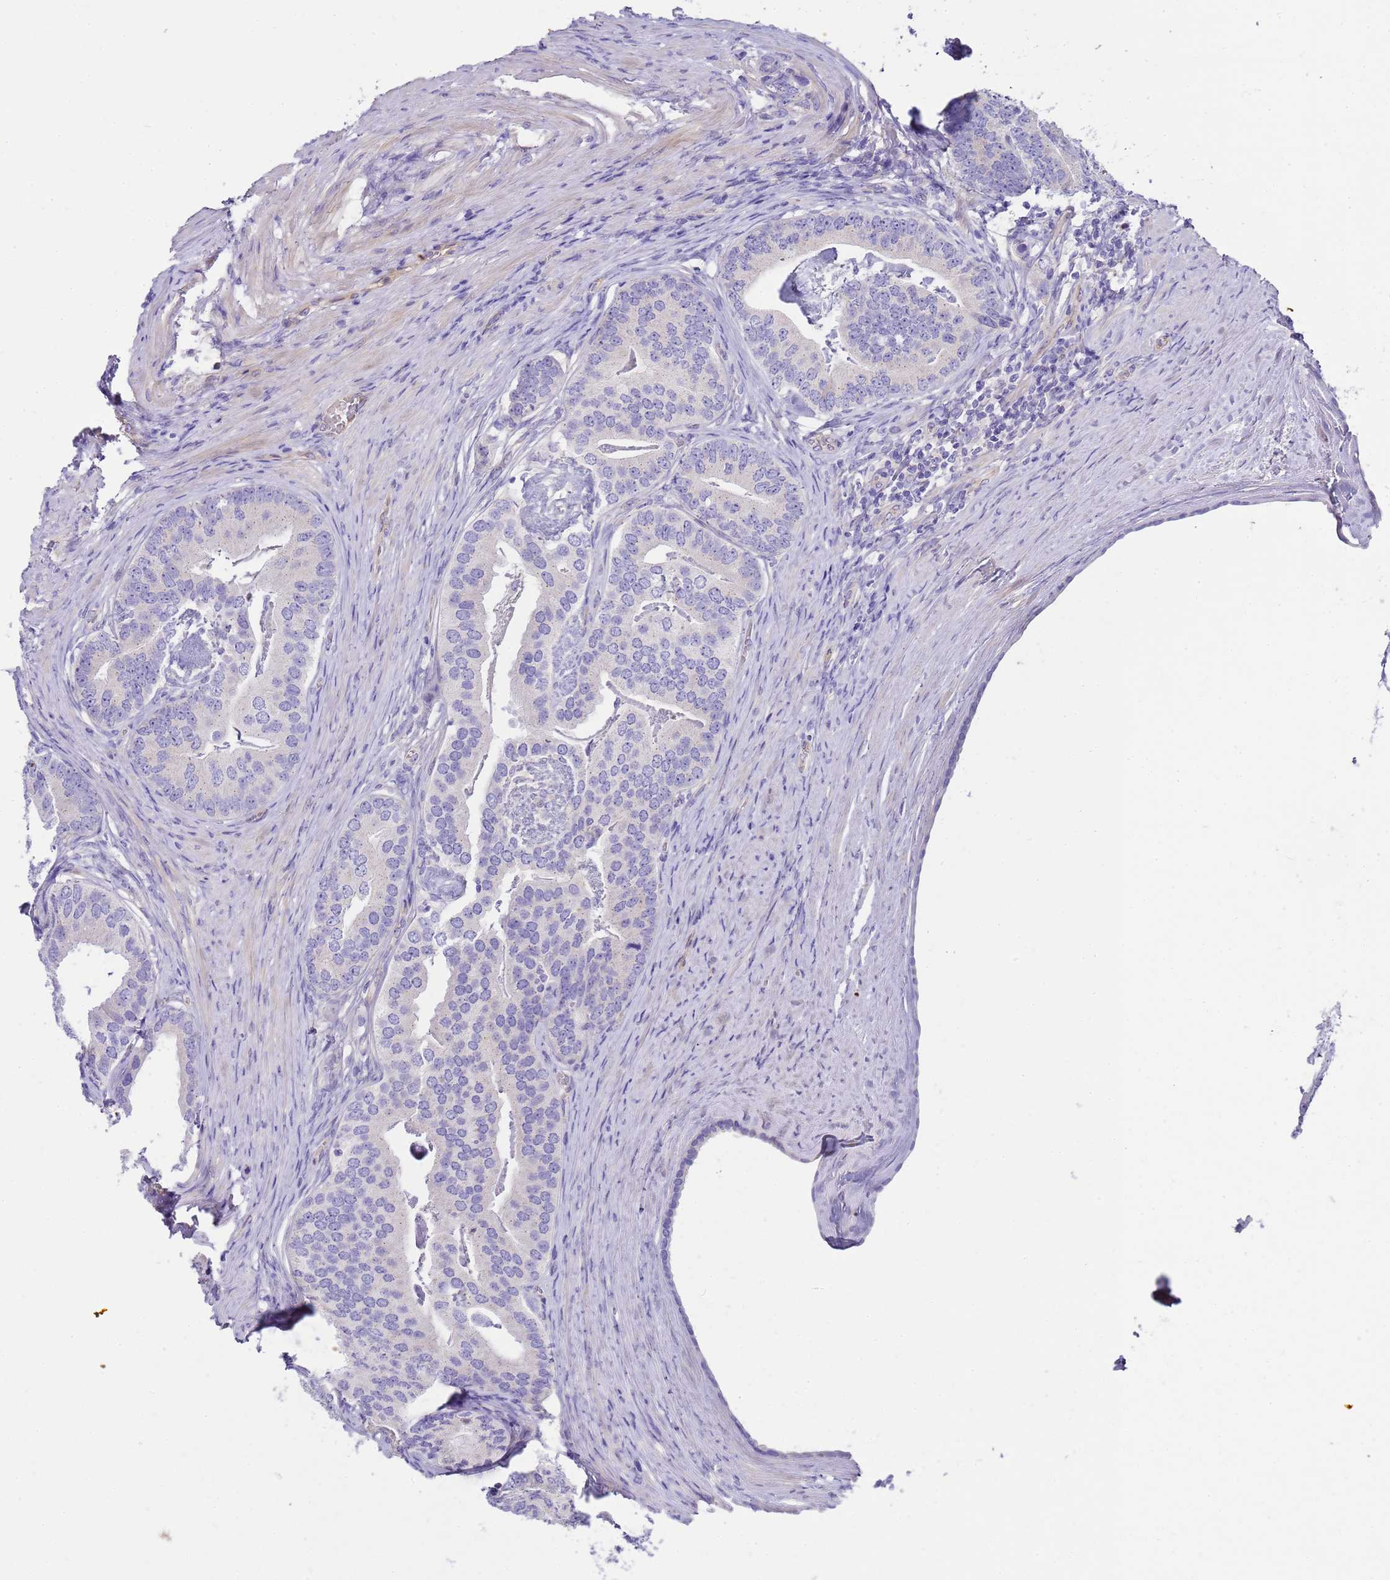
{"staining": {"intensity": "strong", "quantity": "25%-75%", "location": "cytoplasmic/membranous"}, "tissue": "prostate cancer", "cell_type": "Tumor cells", "image_type": "cancer", "snomed": [{"axis": "morphology", "description": "Adenocarcinoma, Low grade"}, {"axis": "topography", "description": "Prostate"}], "caption": "Prostate cancer (low-grade adenocarcinoma) was stained to show a protein in brown. There is high levels of strong cytoplasmic/membranous staining in approximately 25%-75% of tumor cells.", "gene": "RIPPLY2", "patient": {"sex": "male", "age": 71}}